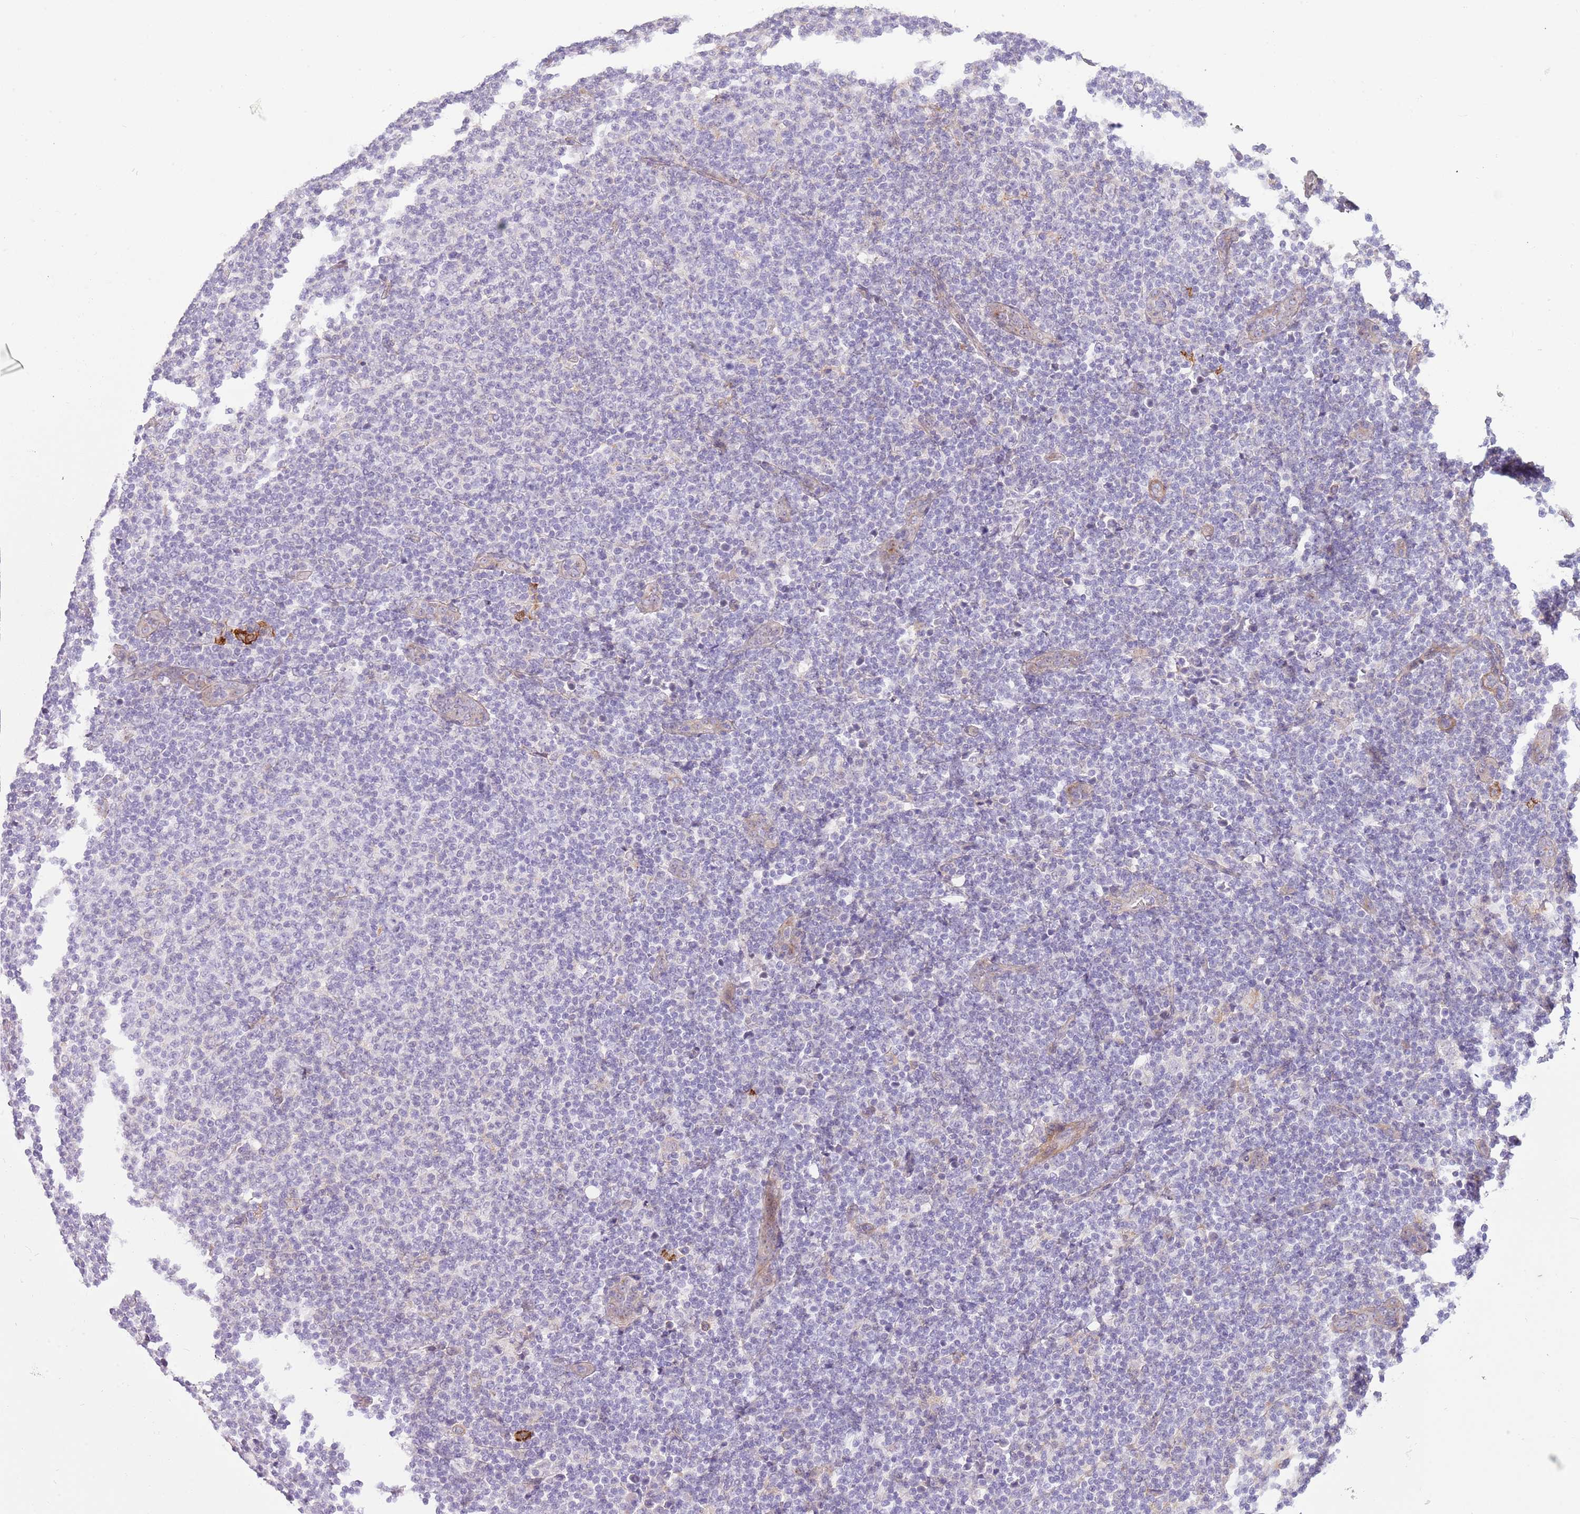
{"staining": {"intensity": "negative", "quantity": "none", "location": "none"}, "tissue": "lymphoma", "cell_type": "Tumor cells", "image_type": "cancer", "snomed": [{"axis": "morphology", "description": "Malignant lymphoma, non-Hodgkin's type, Low grade"}, {"axis": "topography", "description": "Lymph node"}], "caption": "Low-grade malignant lymphoma, non-Hodgkin's type stained for a protein using IHC reveals no staining tumor cells.", "gene": "TINAGL1", "patient": {"sex": "male", "age": 66}}